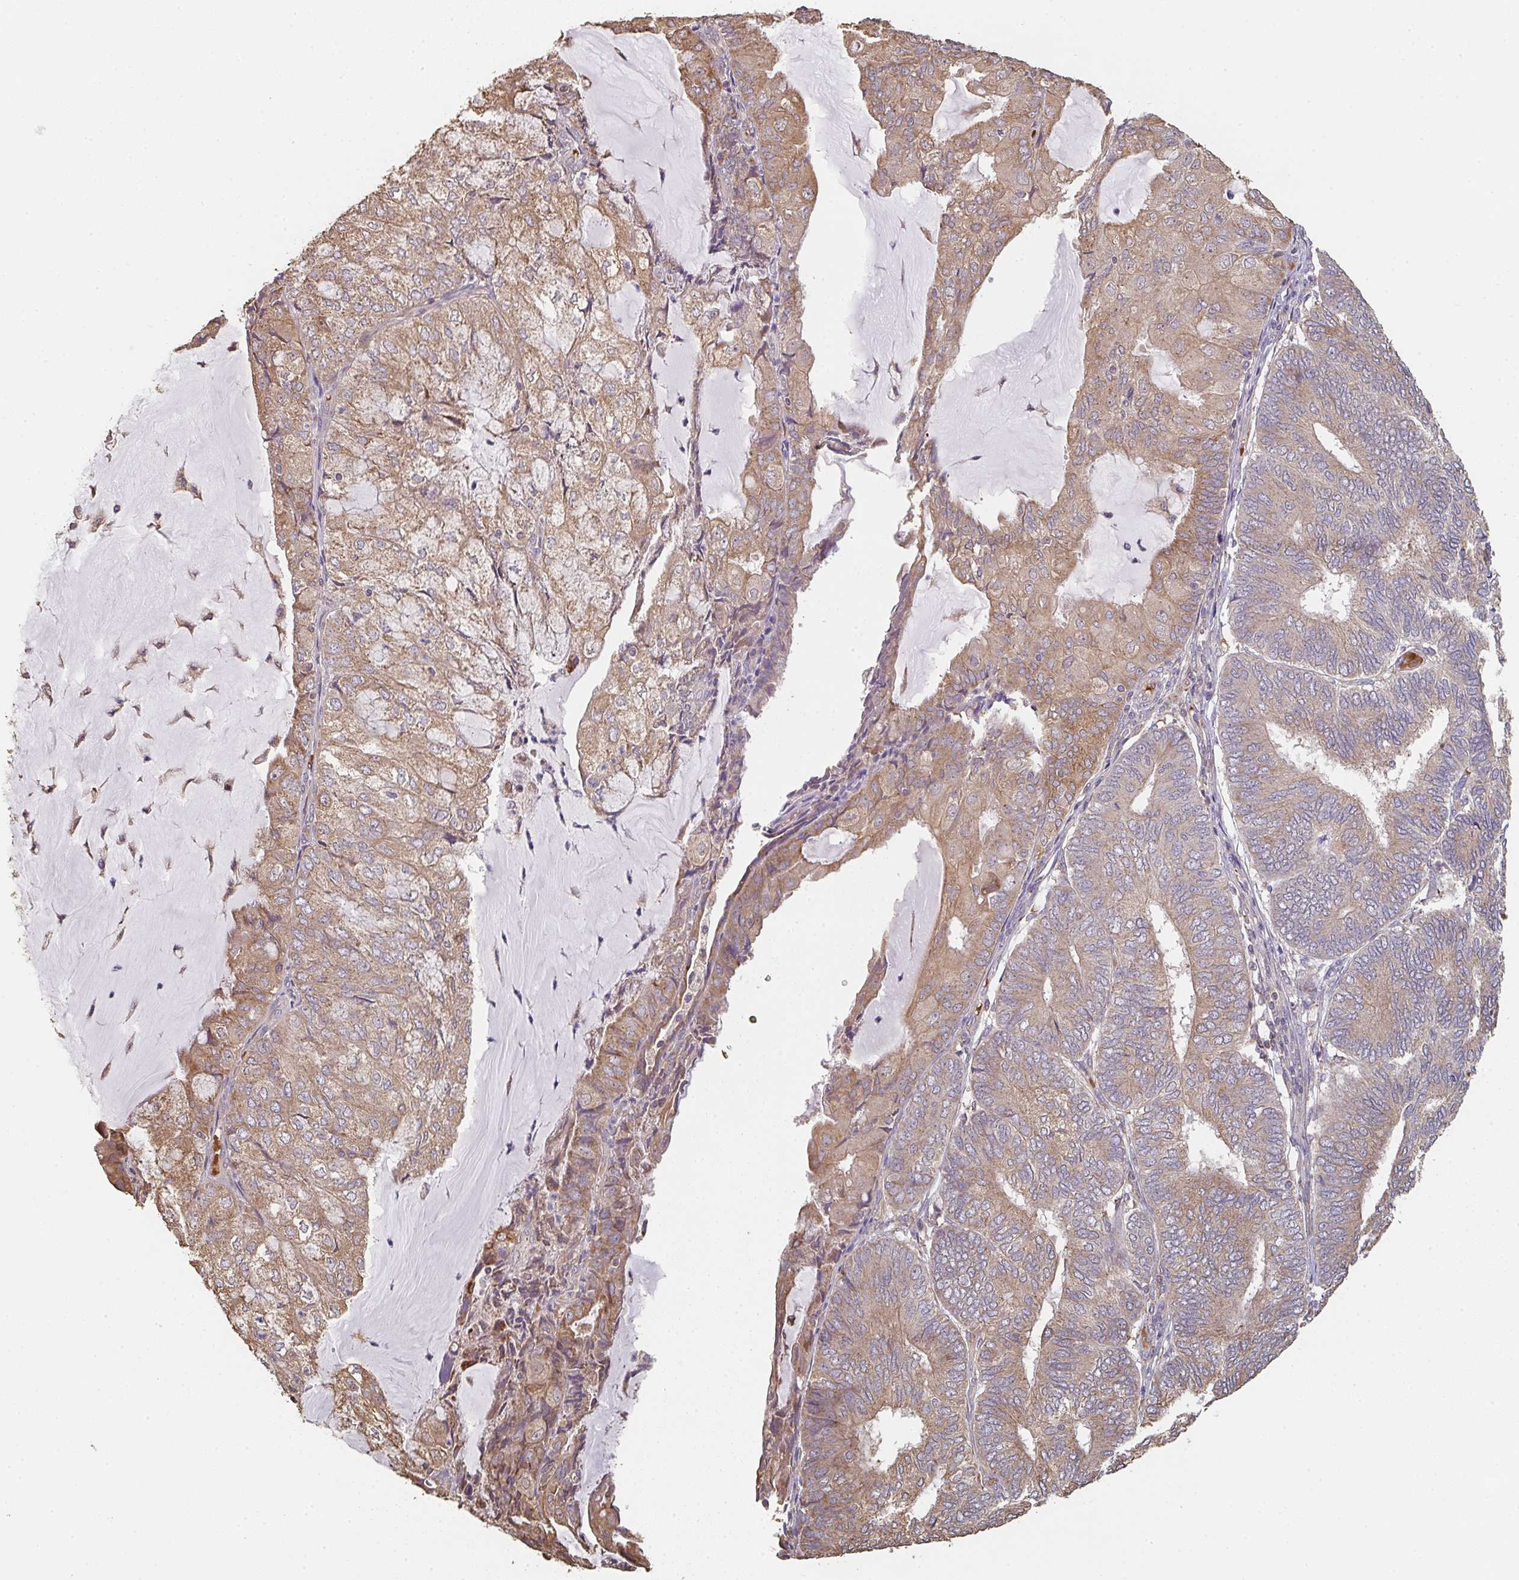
{"staining": {"intensity": "moderate", "quantity": ">75%", "location": "cytoplasmic/membranous"}, "tissue": "endometrial cancer", "cell_type": "Tumor cells", "image_type": "cancer", "snomed": [{"axis": "morphology", "description": "Adenocarcinoma, NOS"}, {"axis": "topography", "description": "Endometrium"}], "caption": "Immunohistochemistry (IHC) image of human endometrial adenocarcinoma stained for a protein (brown), which shows medium levels of moderate cytoplasmic/membranous staining in about >75% of tumor cells.", "gene": "POLG", "patient": {"sex": "female", "age": 81}}